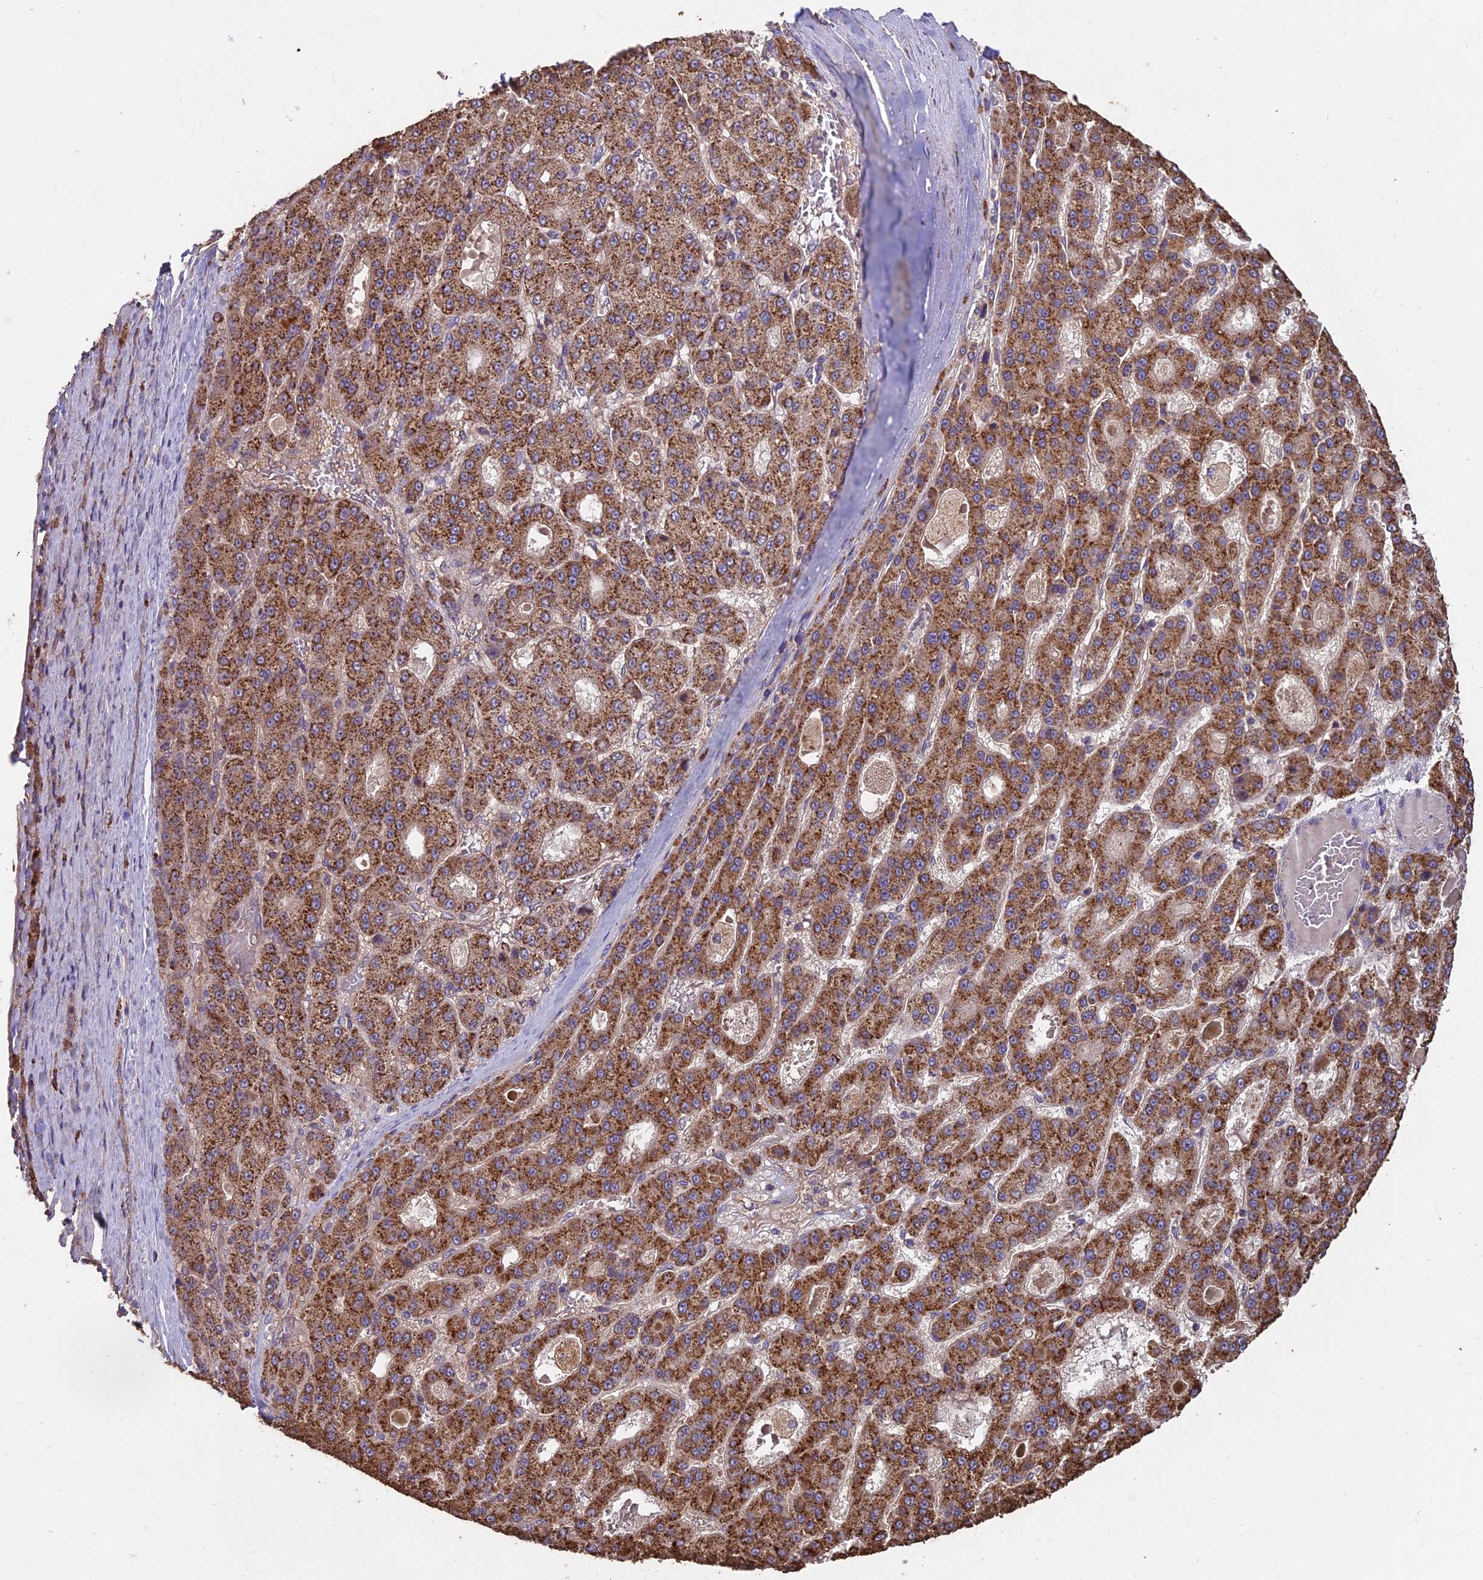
{"staining": {"intensity": "strong", "quantity": ">75%", "location": "cytoplasmic/membranous"}, "tissue": "liver cancer", "cell_type": "Tumor cells", "image_type": "cancer", "snomed": [{"axis": "morphology", "description": "Carcinoma, Hepatocellular, NOS"}, {"axis": "topography", "description": "Liver"}], "caption": "This image demonstrates immunohistochemistry (IHC) staining of liver hepatocellular carcinoma, with high strong cytoplasmic/membranous positivity in about >75% of tumor cells.", "gene": "CEMIP2", "patient": {"sex": "male", "age": 70}}